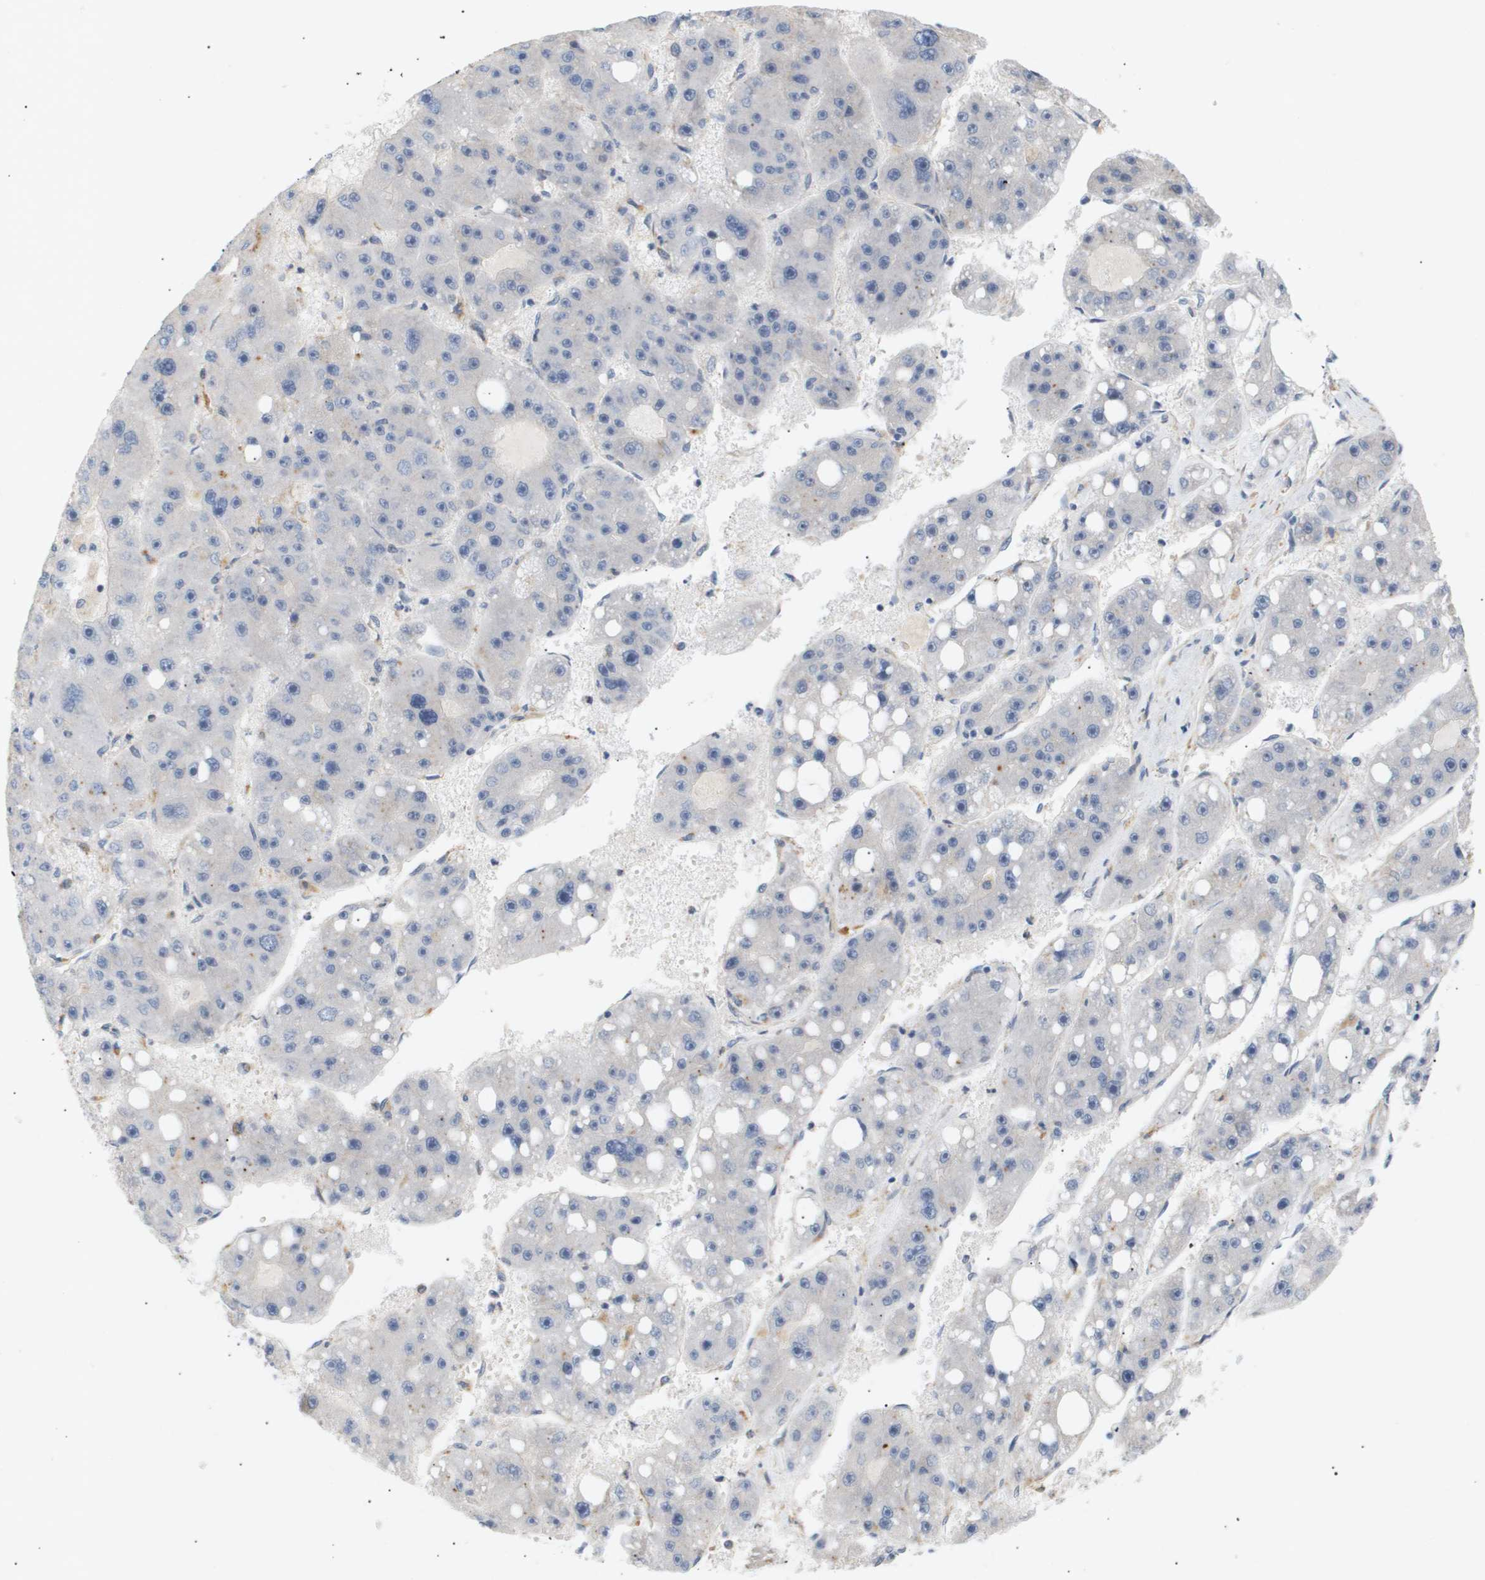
{"staining": {"intensity": "negative", "quantity": "none", "location": "none"}, "tissue": "liver cancer", "cell_type": "Tumor cells", "image_type": "cancer", "snomed": [{"axis": "morphology", "description": "Carcinoma, Hepatocellular, NOS"}, {"axis": "topography", "description": "Liver"}], "caption": "Immunohistochemical staining of human liver cancer reveals no significant staining in tumor cells.", "gene": "CORO2B", "patient": {"sex": "female", "age": 61}}